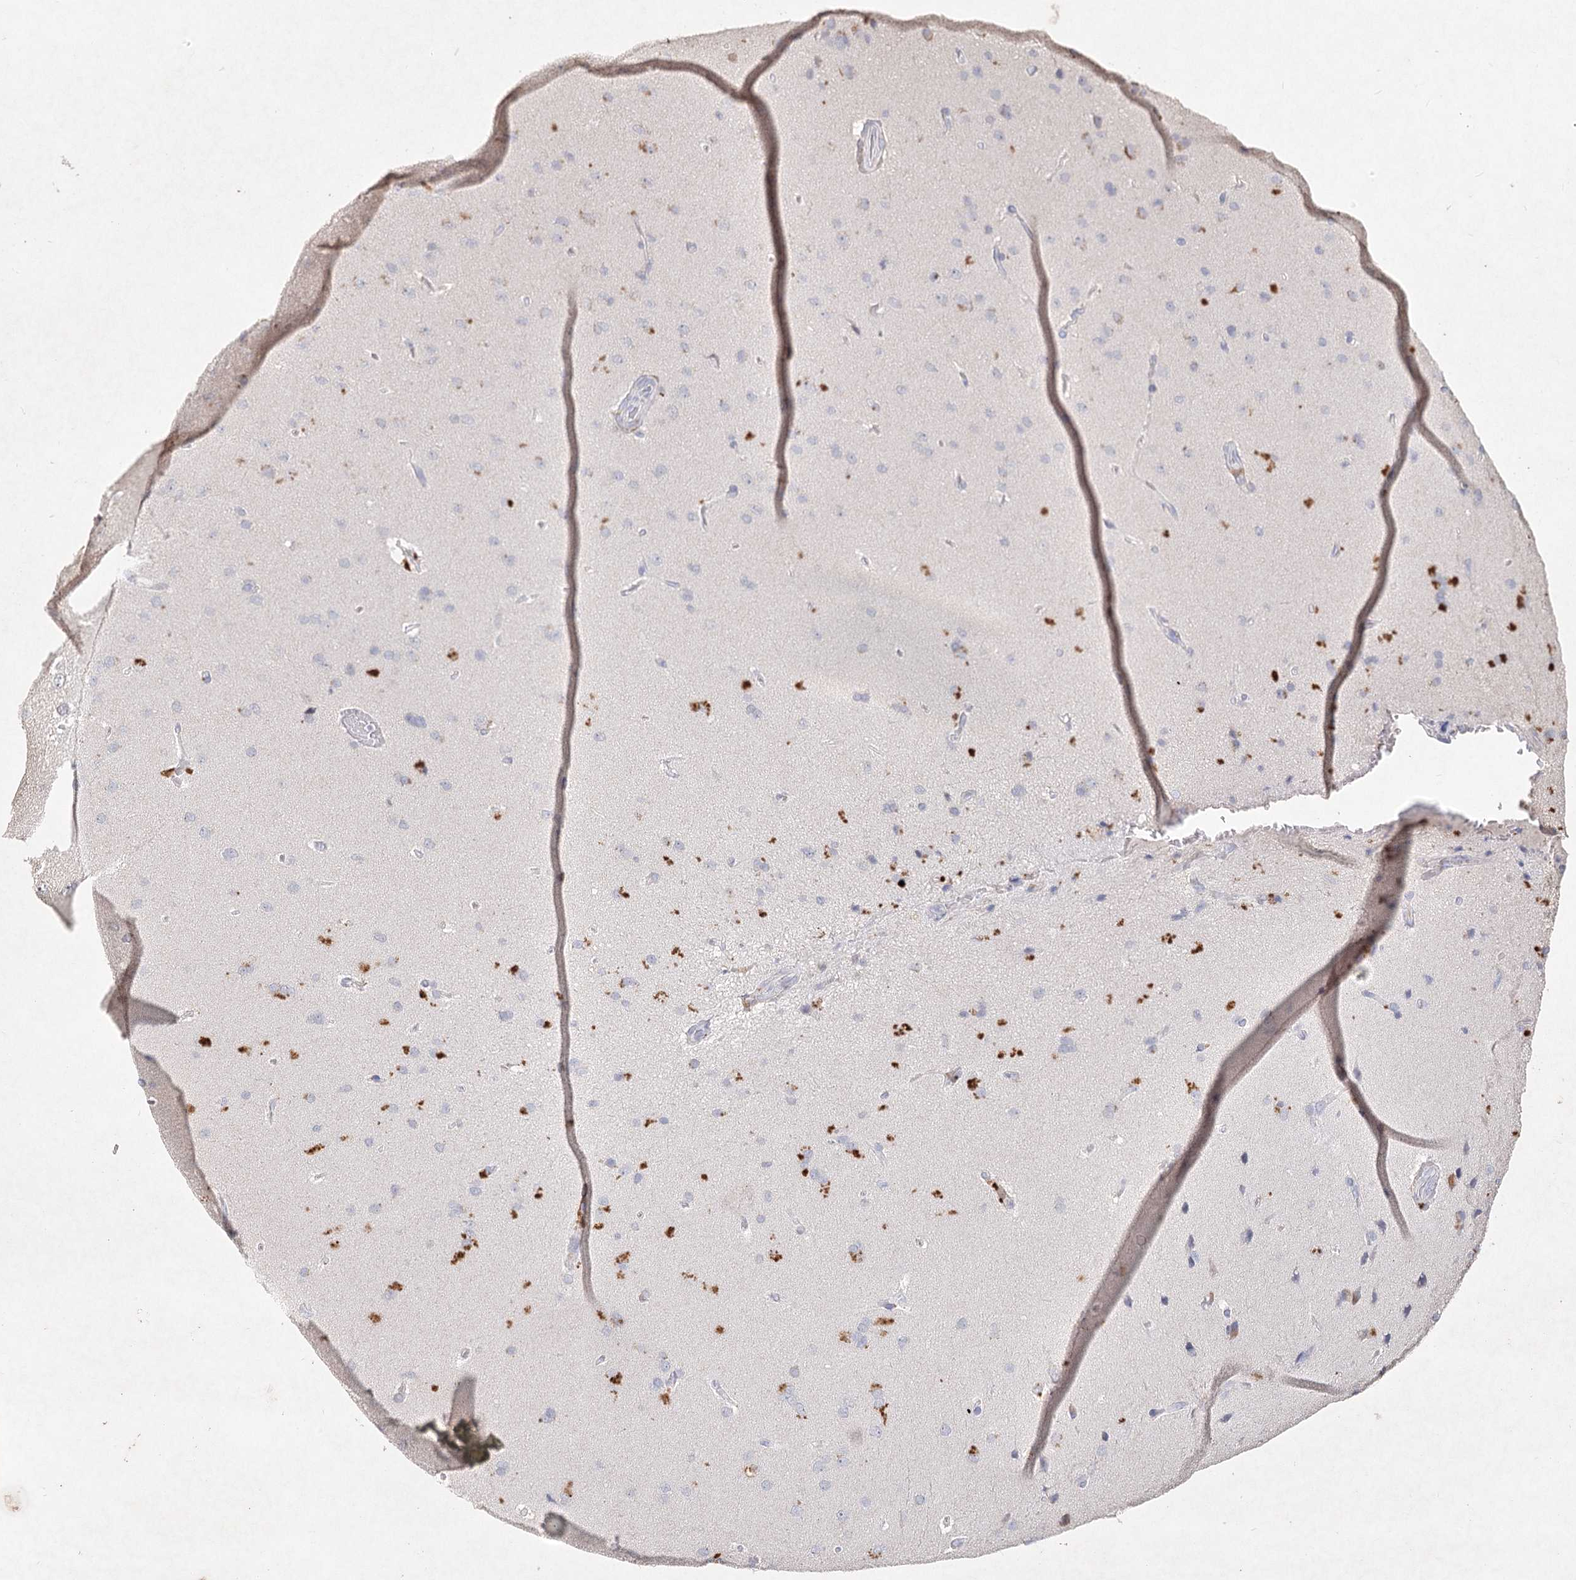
{"staining": {"intensity": "negative", "quantity": "none", "location": "none"}, "tissue": "cerebral cortex", "cell_type": "Endothelial cells", "image_type": "normal", "snomed": [{"axis": "morphology", "description": "Normal tissue, NOS"}, {"axis": "topography", "description": "Cerebral cortex"}], "caption": "High power microscopy histopathology image of an immunohistochemistry micrograph of normal cerebral cortex, revealing no significant expression in endothelial cells. (Brightfield microscopy of DAB (3,3'-diaminobenzidine) IHC at high magnification).", "gene": "ARSI", "patient": {"sex": "male", "age": 62}}